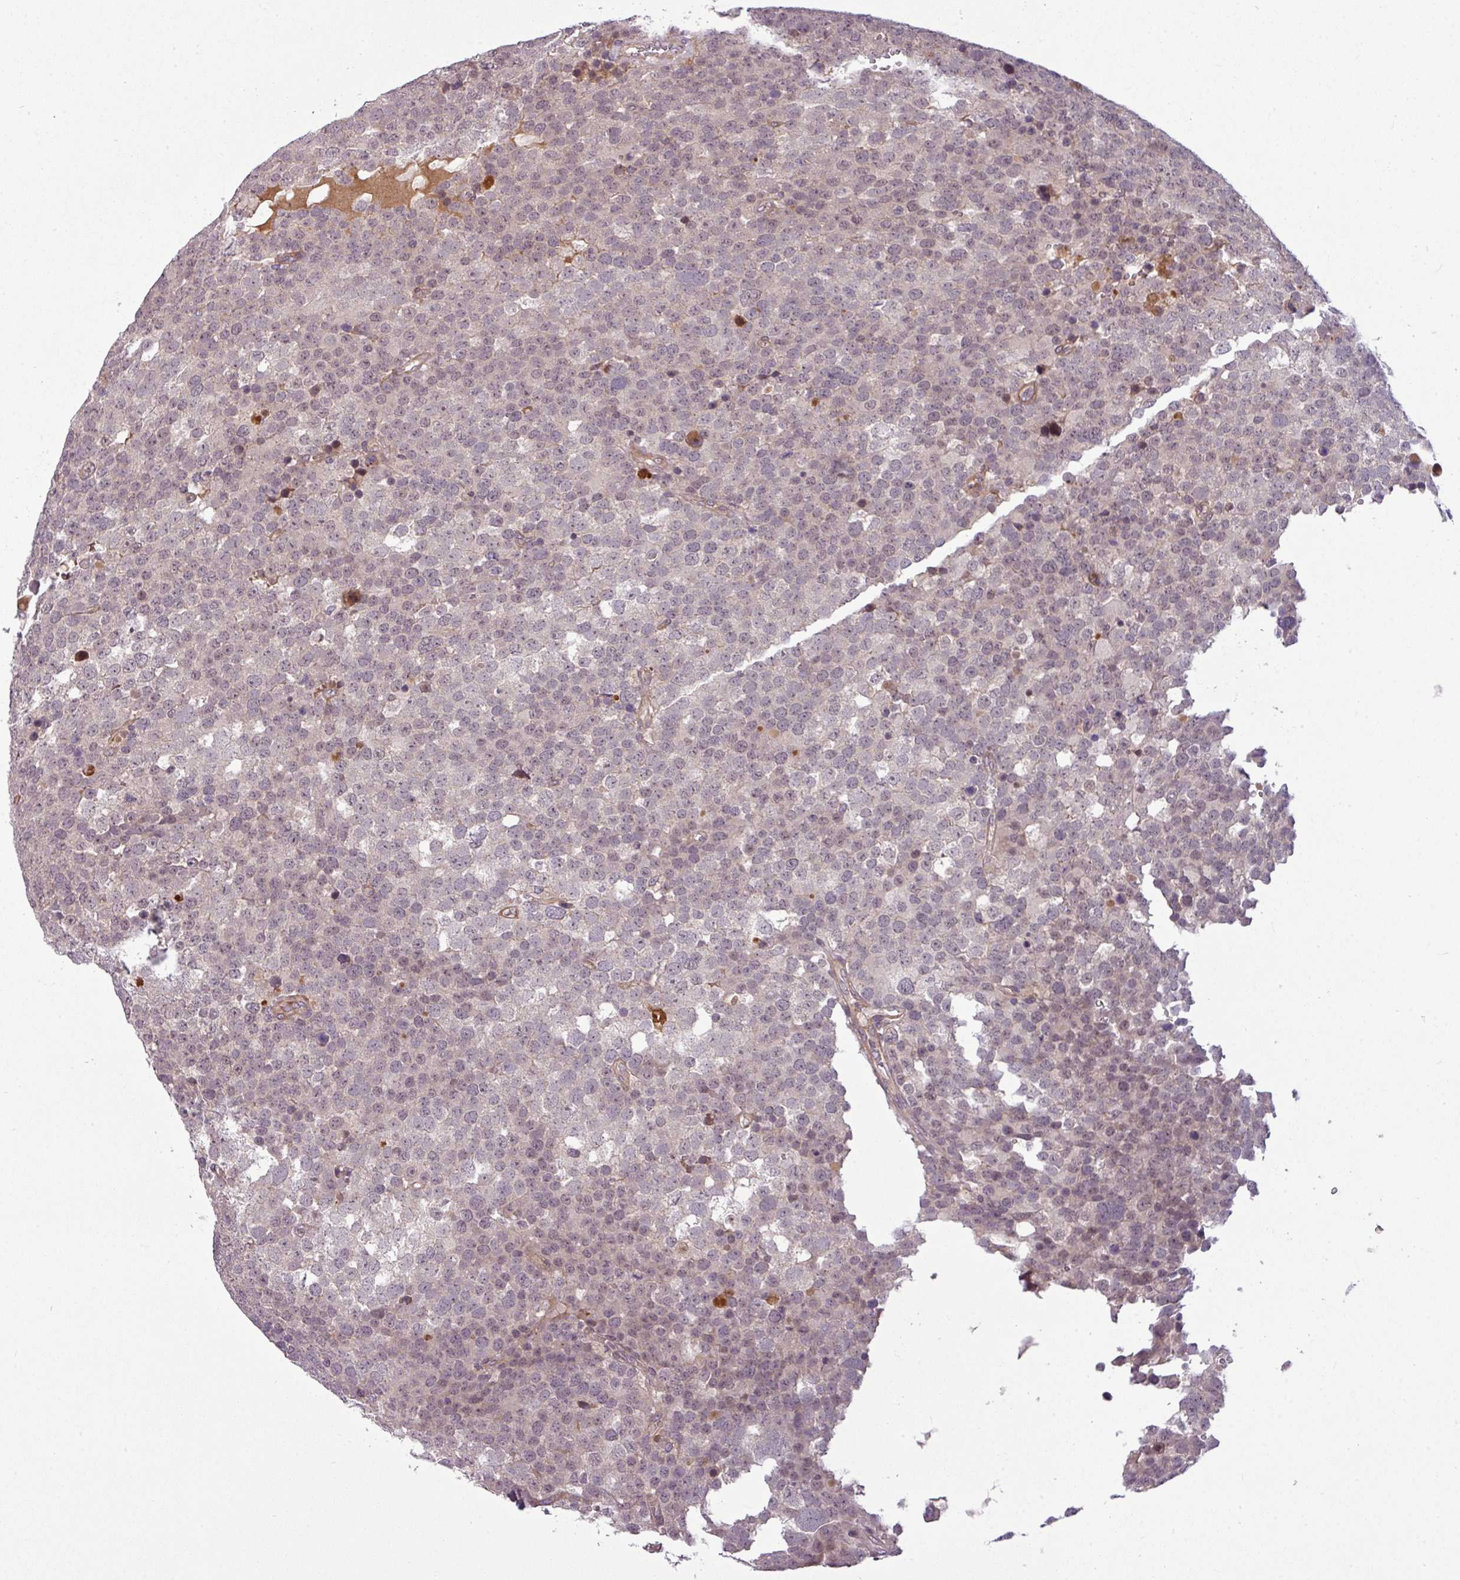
{"staining": {"intensity": "weak", "quantity": "<25%", "location": "cytoplasmic/membranous"}, "tissue": "testis cancer", "cell_type": "Tumor cells", "image_type": "cancer", "snomed": [{"axis": "morphology", "description": "Seminoma, NOS"}, {"axis": "topography", "description": "Testis"}], "caption": "Tumor cells are negative for brown protein staining in testis seminoma. (Stains: DAB IHC with hematoxylin counter stain, Microscopy: brightfield microscopy at high magnification).", "gene": "ZNF35", "patient": {"sex": "male", "age": 71}}